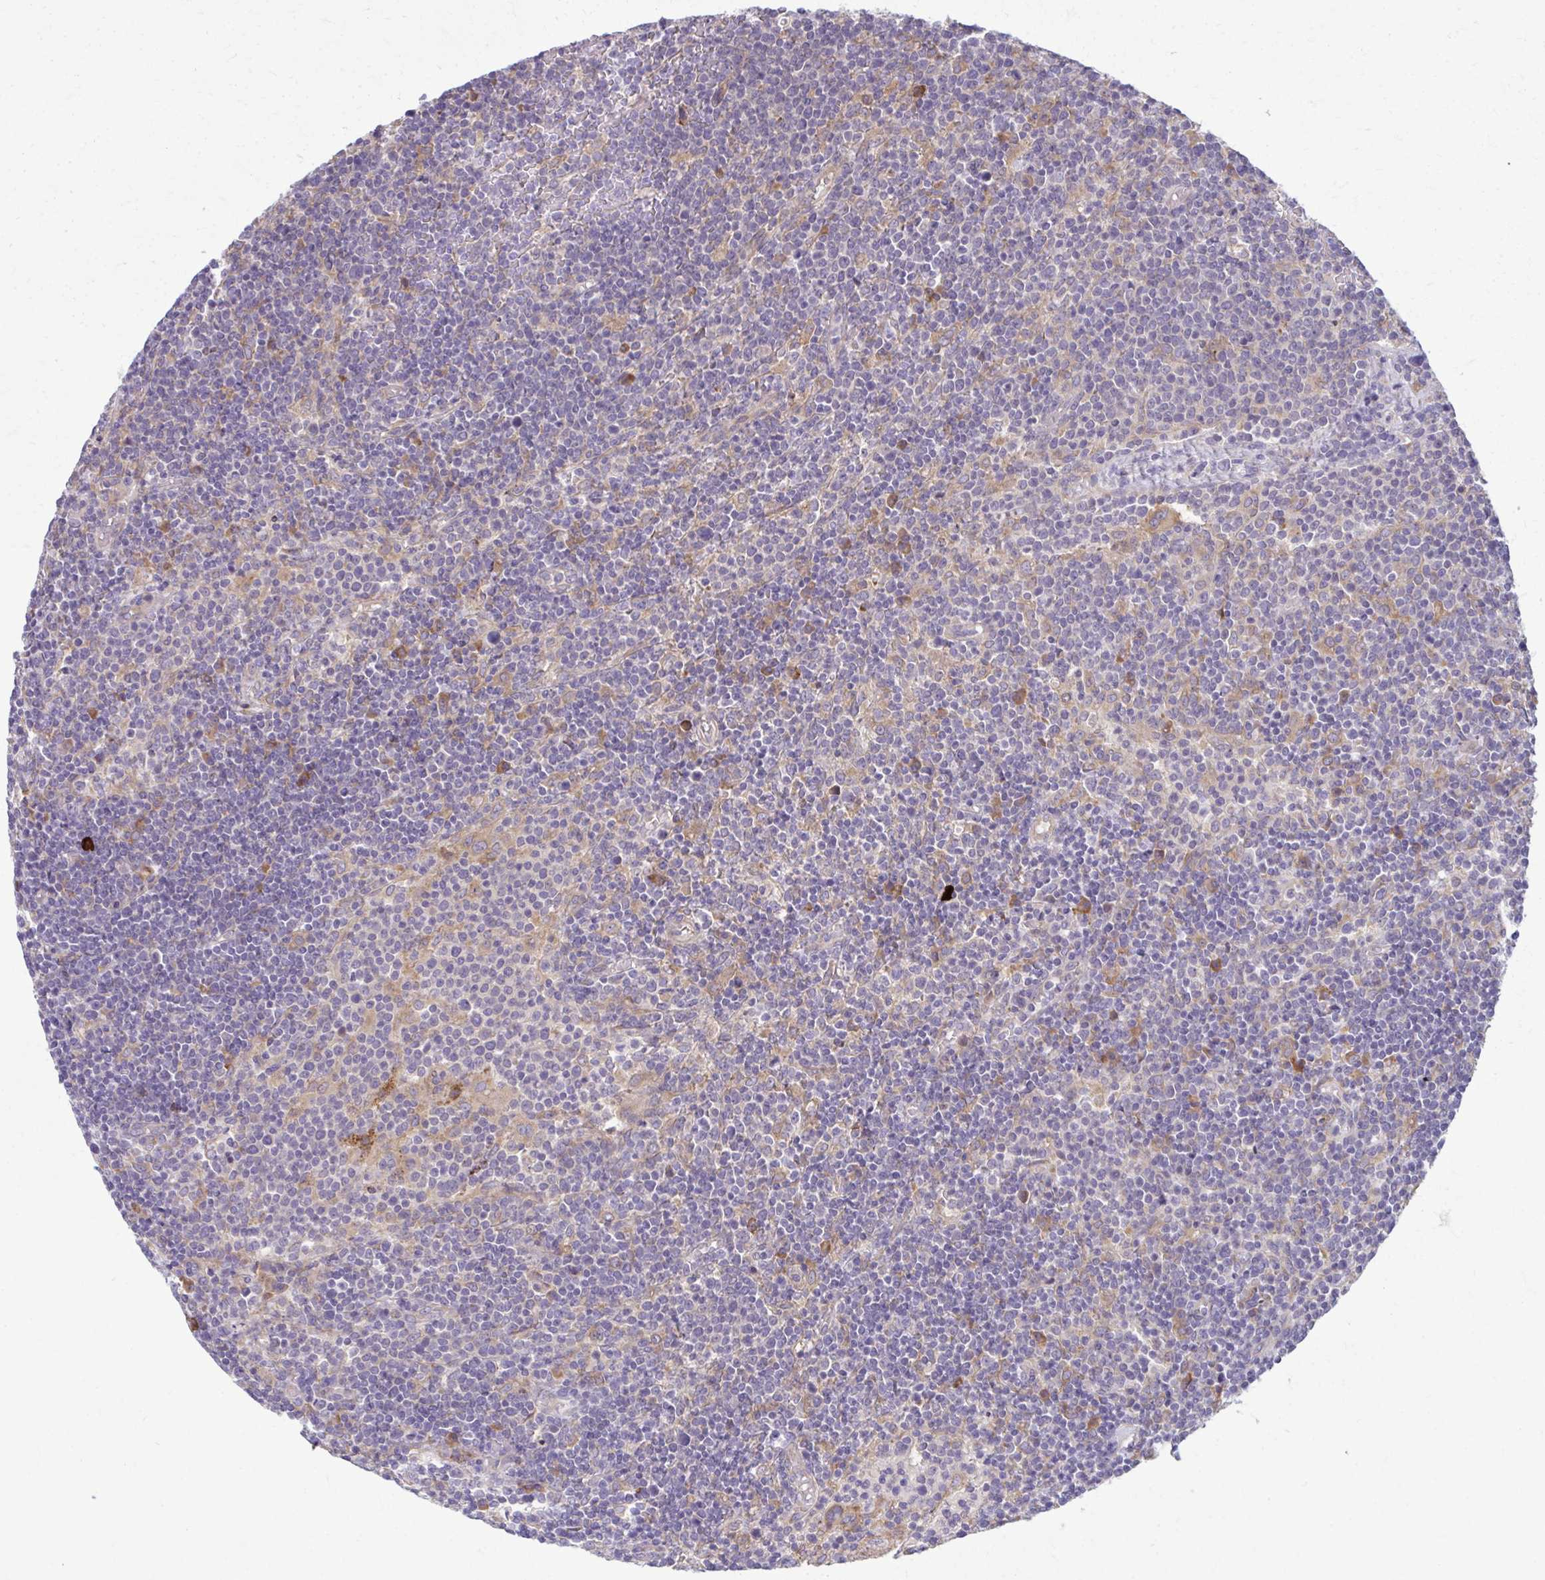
{"staining": {"intensity": "negative", "quantity": "none", "location": "none"}, "tissue": "lymphoma", "cell_type": "Tumor cells", "image_type": "cancer", "snomed": [{"axis": "morphology", "description": "Malignant lymphoma, non-Hodgkin's type, High grade"}, {"axis": "topography", "description": "Lymph node"}], "caption": "Human lymphoma stained for a protein using immunohistochemistry (IHC) displays no expression in tumor cells.", "gene": "CEMP1", "patient": {"sex": "male", "age": 61}}